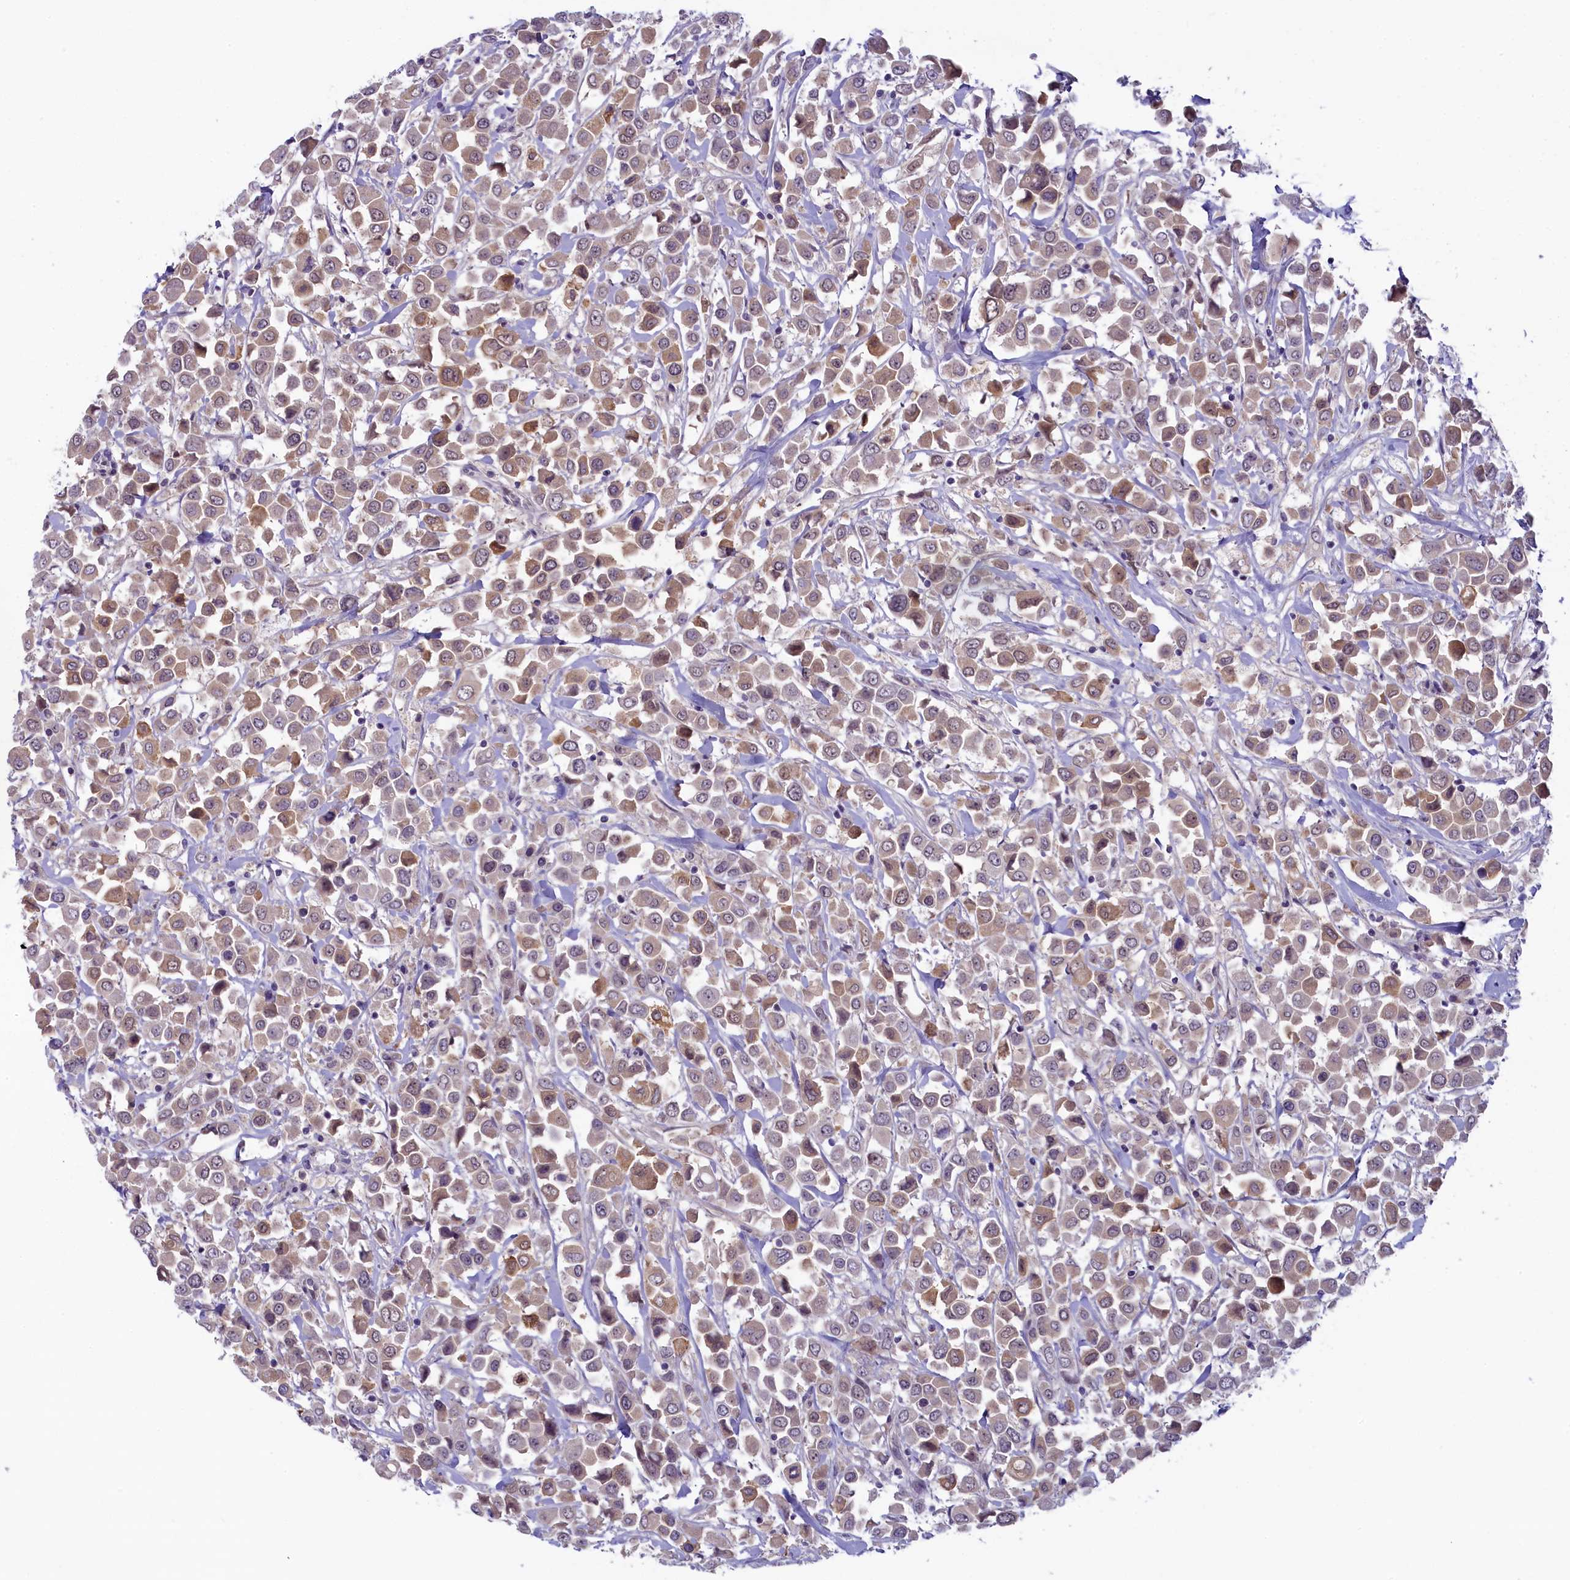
{"staining": {"intensity": "moderate", "quantity": ">75%", "location": "cytoplasmic/membranous"}, "tissue": "breast cancer", "cell_type": "Tumor cells", "image_type": "cancer", "snomed": [{"axis": "morphology", "description": "Duct carcinoma"}, {"axis": "topography", "description": "Breast"}], "caption": "IHC staining of breast cancer (infiltrating ductal carcinoma), which exhibits medium levels of moderate cytoplasmic/membranous expression in approximately >75% of tumor cells indicating moderate cytoplasmic/membranous protein staining. The staining was performed using DAB (brown) for protein detection and nuclei were counterstained in hematoxylin (blue).", "gene": "CRAMP1", "patient": {"sex": "female", "age": 61}}